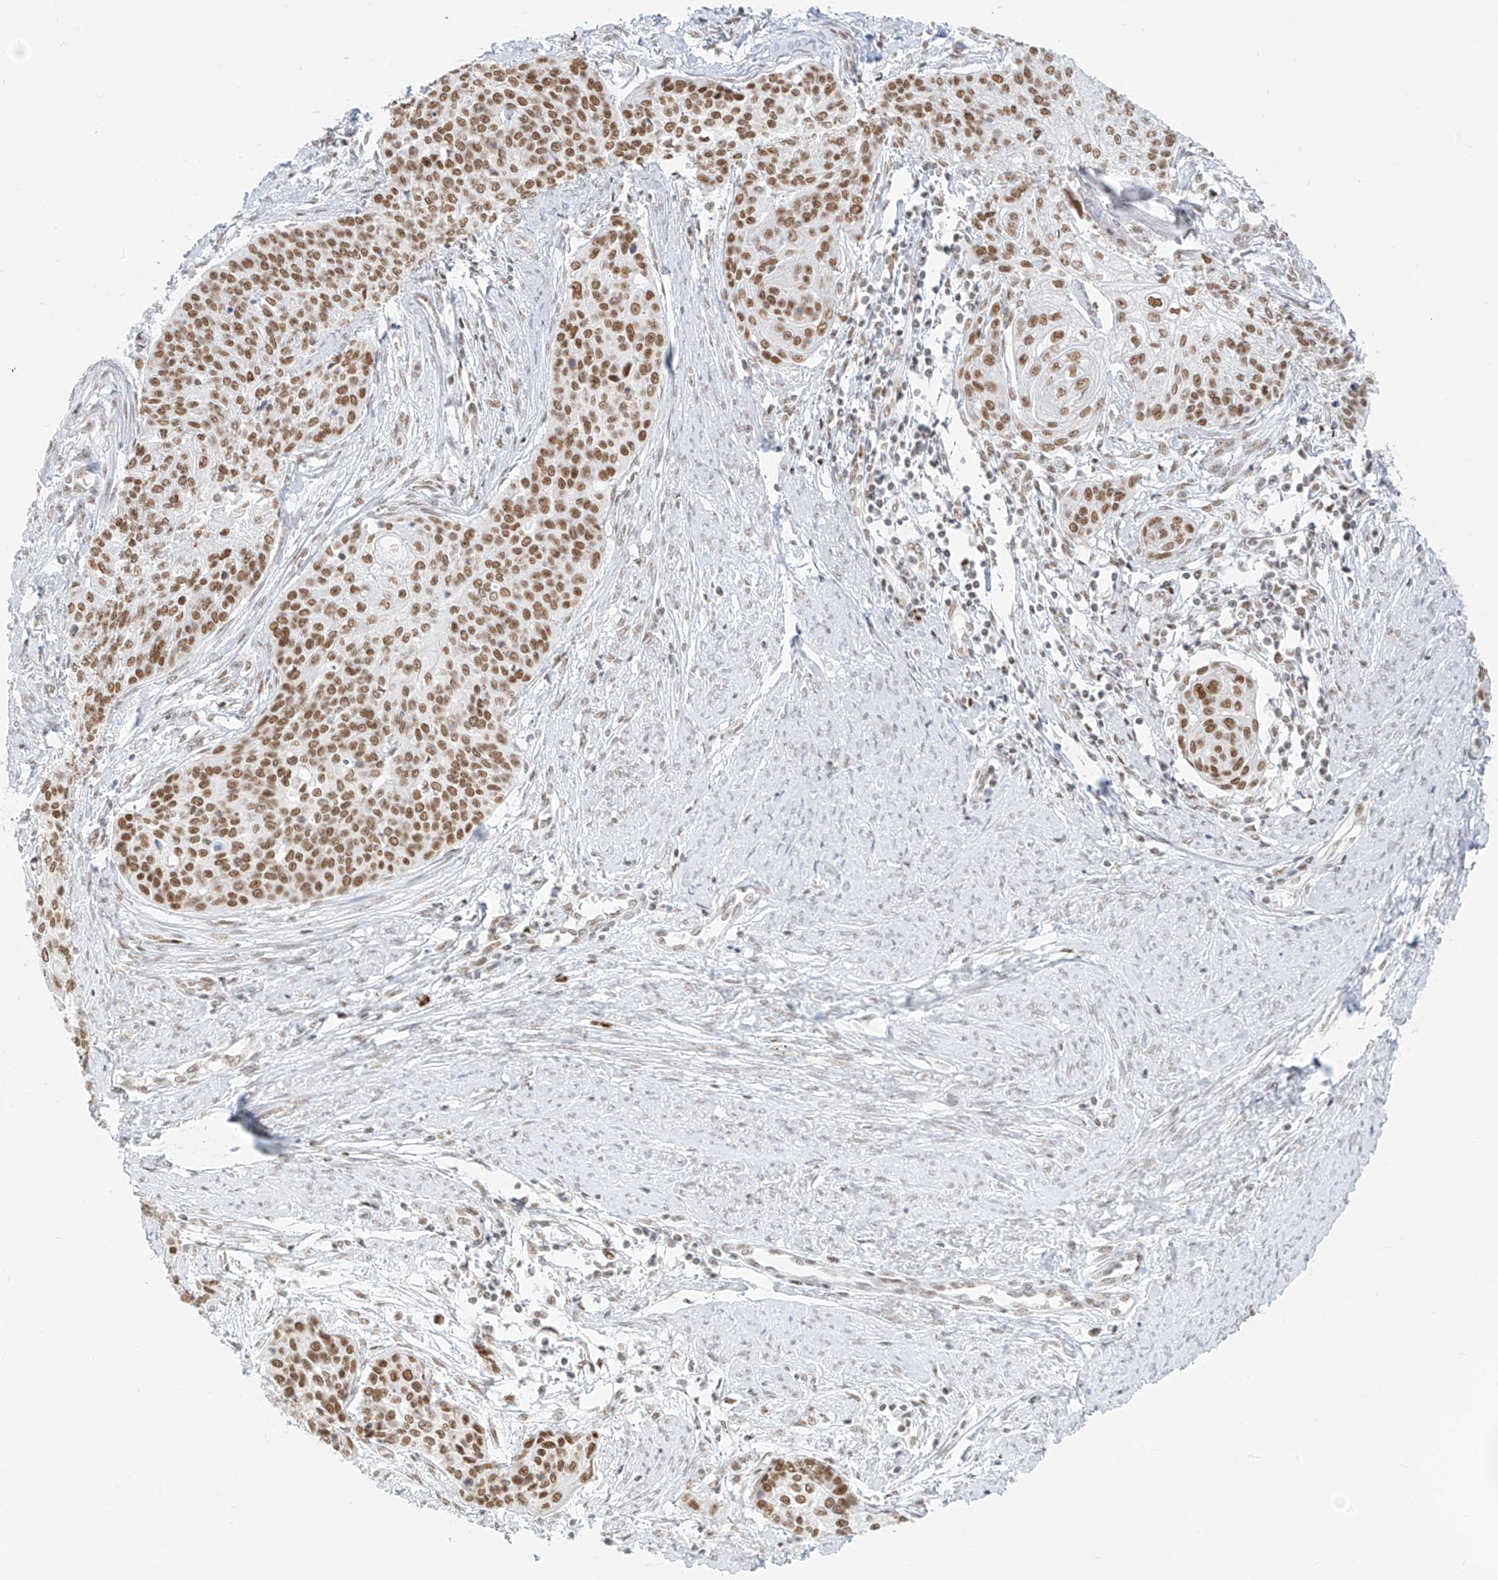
{"staining": {"intensity": "moderate", "quantity": ">75%", "location": "nuclear"}, "tissue": "cervical cancer", "cell_type": "Tumor cells", "image_type": "cancer", "snomed": [{"axis": "morphology", "description": "Squamous cell carcinoma, NOS"}, {"axis": "topography", "description": "Cervix"}], "caption": "Human squamous cell carcinoma (cervical) stained with a brown dye displays moderate nuclear positive positivity in about >75% of tumor cells.", "gene": "SUPT5H", "patient": {"sex": "female", "age": 37}}